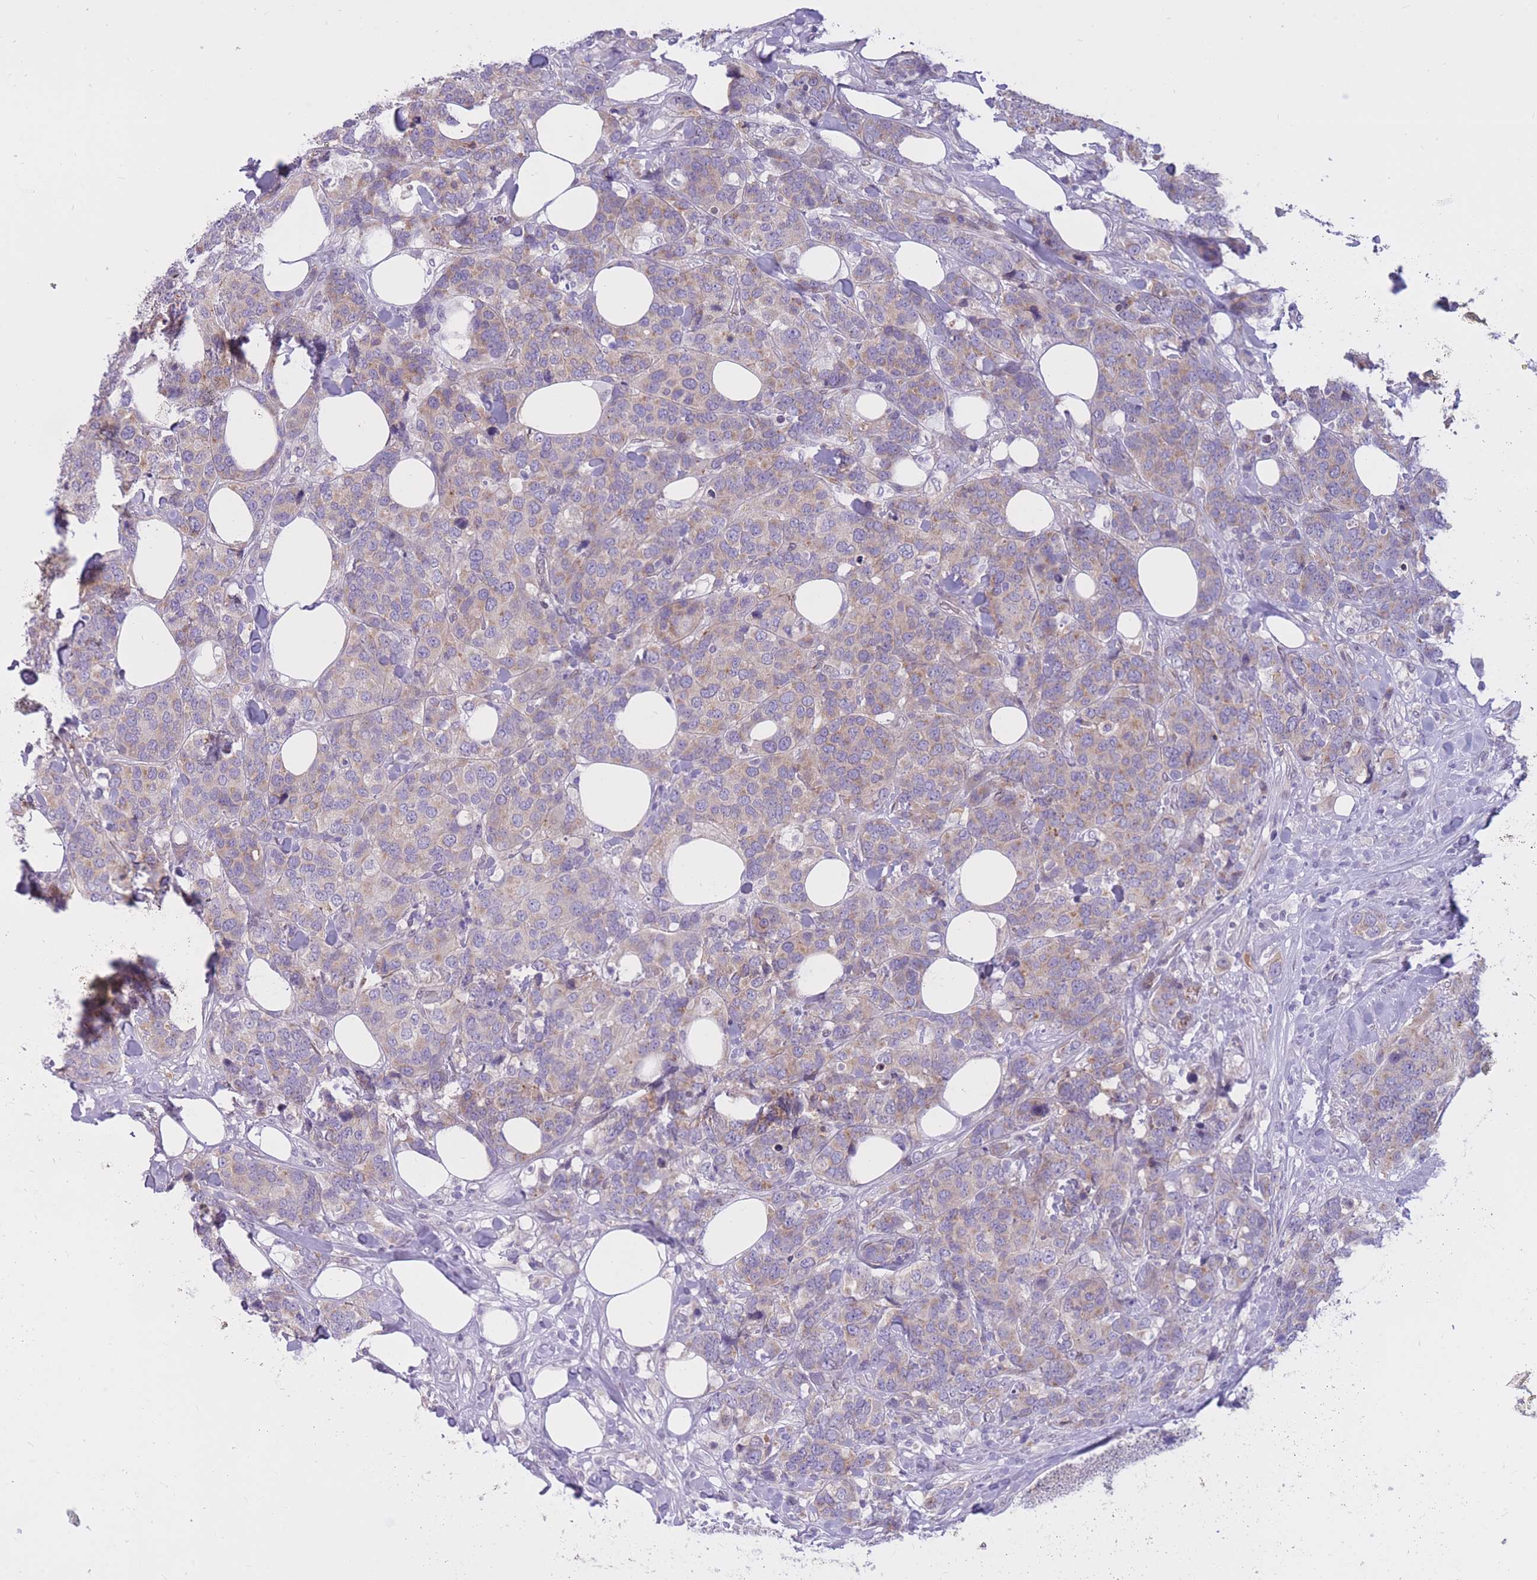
{"staining": {"intensity": "weak", "quantity": "25%-75%", "location": "cytoplasmic/membranous"}, "tissue": "breast cancer", "cell_type": "Tumor cells", "image_type": "cancer", "snomed": [{"axis": "morphology", "description": "Lobular carcinoma"}, {"axis": "topography", "description": "Breast"}], "caption": "Immunohistochemical staining of human breast cancer shows low levels of weak cytoplasmic/membranous protein expression in approximately 25%-75% of tumor cells.", "gene": "HOOK2", "patient": {"sex": "female", "age": 59}}